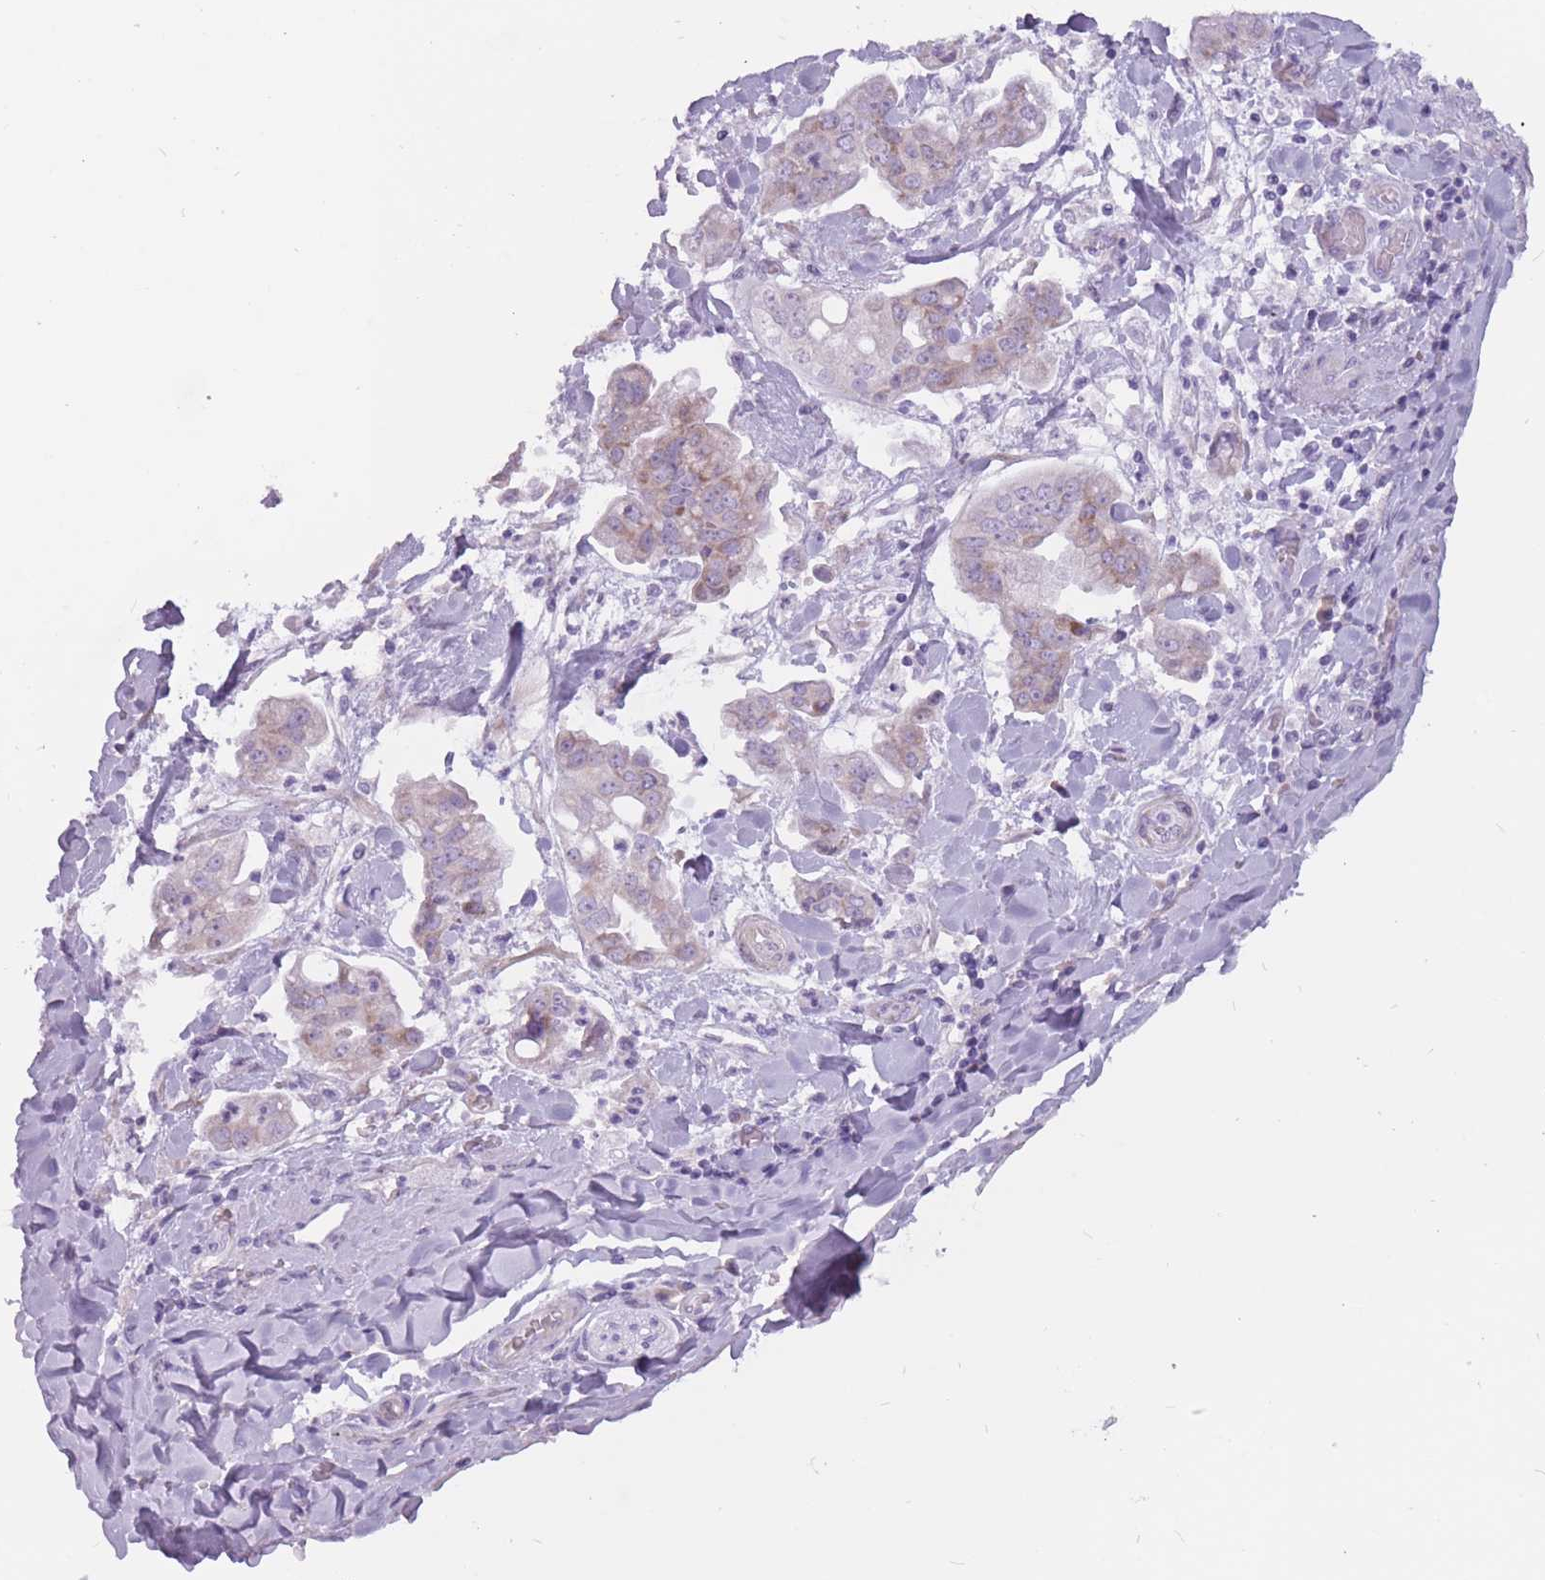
{"staining": {"intensity": "moderate", "quantity": "<25%", "location": "cytoplasmic/membranous"}, "tissue": "stomach cancer", "cell_type": "Tumor cells", "image_type": "cancer", "snomed": [{"axis": "morphology", "description": "Adenocarcinoma, NOS"}, {"axis": "topography", "description": "Stomach"}], "caption": "DAB immunohistochemical staining of human stomach cancer (adenocarcinoma) displays moderate cytoplasmic/membranous protein staining in about <25% of tumor cells. Nuclei are stained in blue.", "gene": "RPL18", "patient": {"sex": "male", "age": 62}}